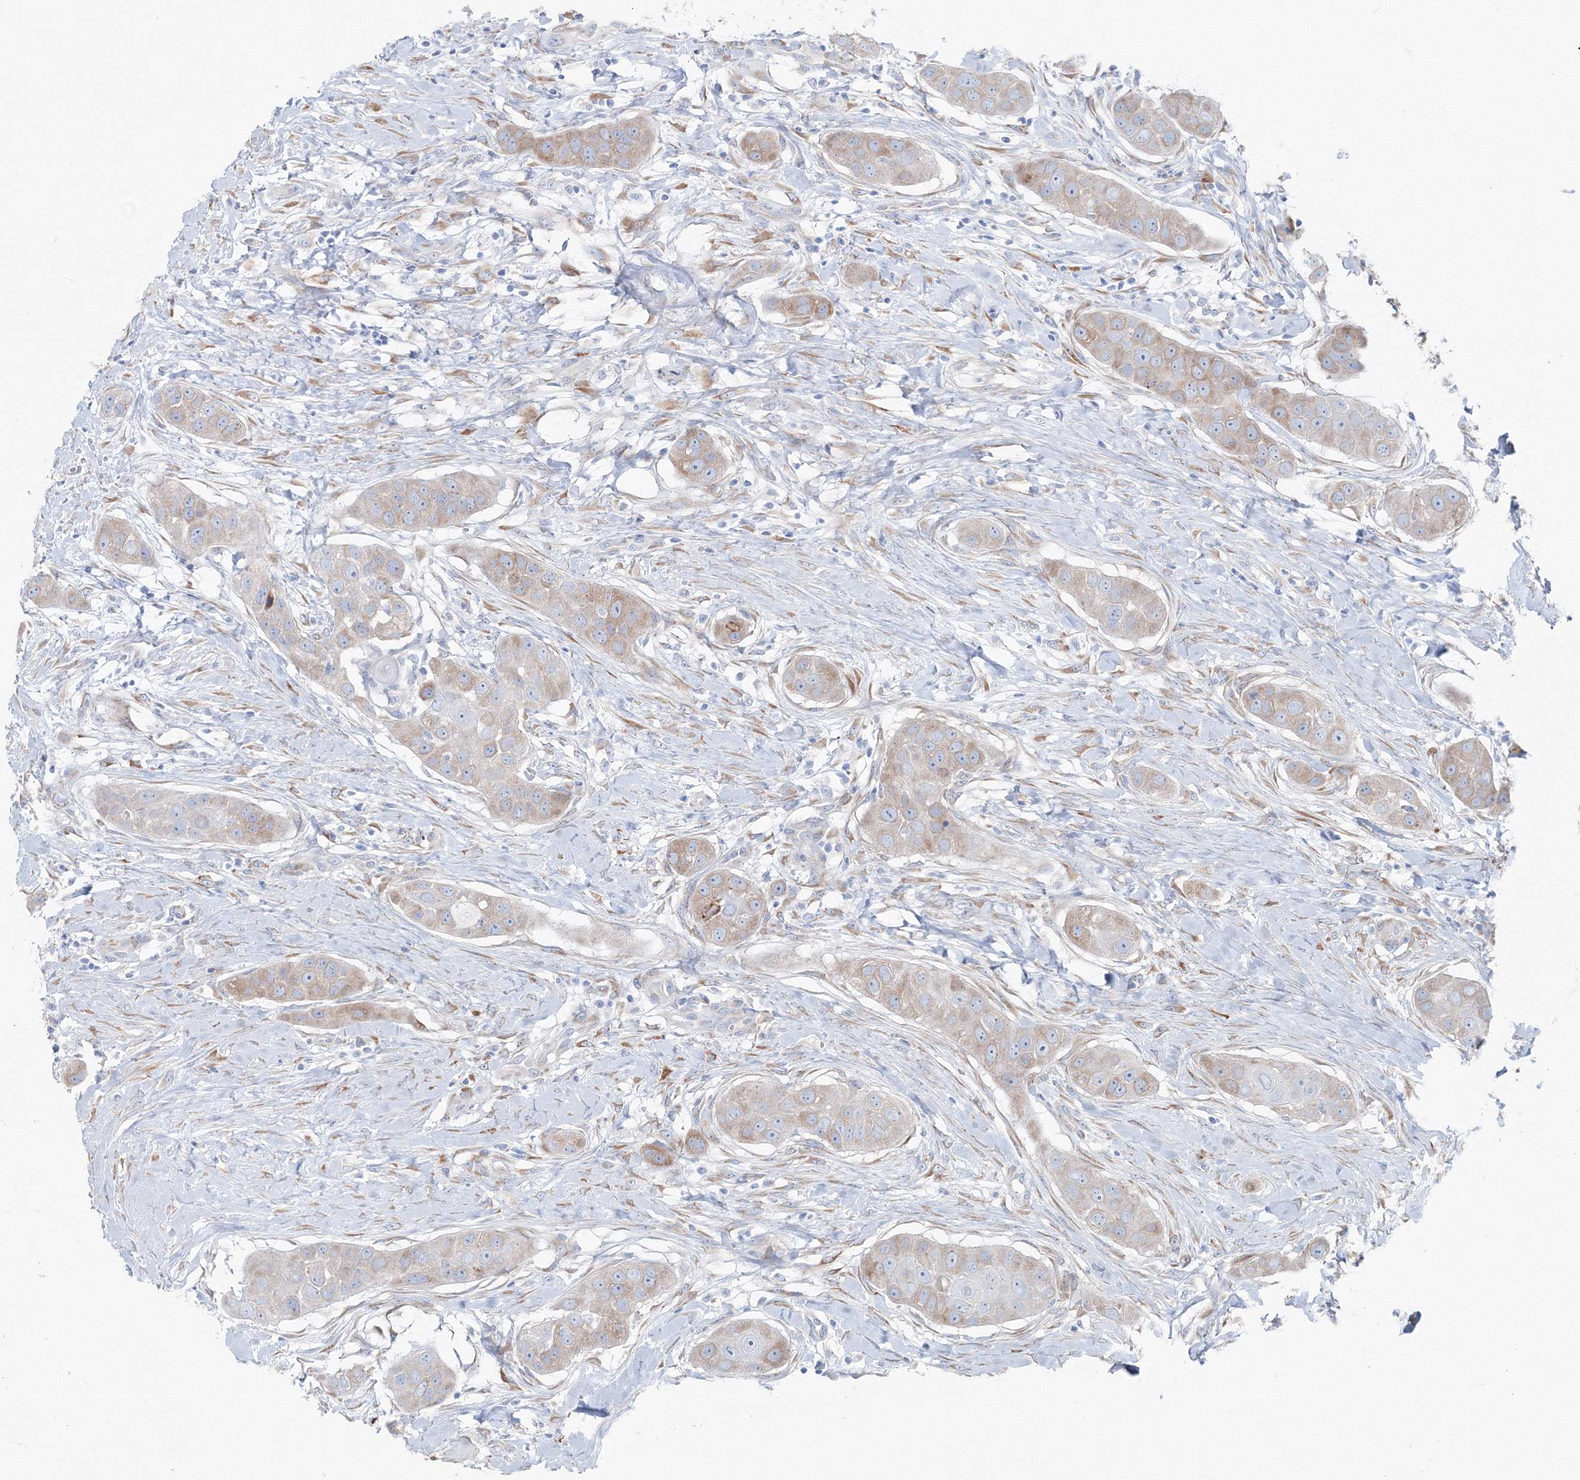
{"staining": {"intensity": "weak", "quantity": "<25%", "location": "cytoplasmic/membranous"}, "tissue": "head and neck cancer", "cell_type": "Tumor cells", "image_type": "cancer", "snomed": [{"axis": "morphology", "description": "Normal tissue, NOS"}, {"axis": "morphology", "description": "Squamous cell carcinoma, NOS"}, {"axis": "topography", "description": "Skeletal muscle"}, {"axis": "topography", "description": "Head-Neck"}], "caption": "The immunohistochemistry (IHC) histopathology image has no significant positivity in tumor cells of squamous cell carcinoma (head and neck) tissue.", "gene": "RCN1", "patient": {"sex": "male", "age": 51}}